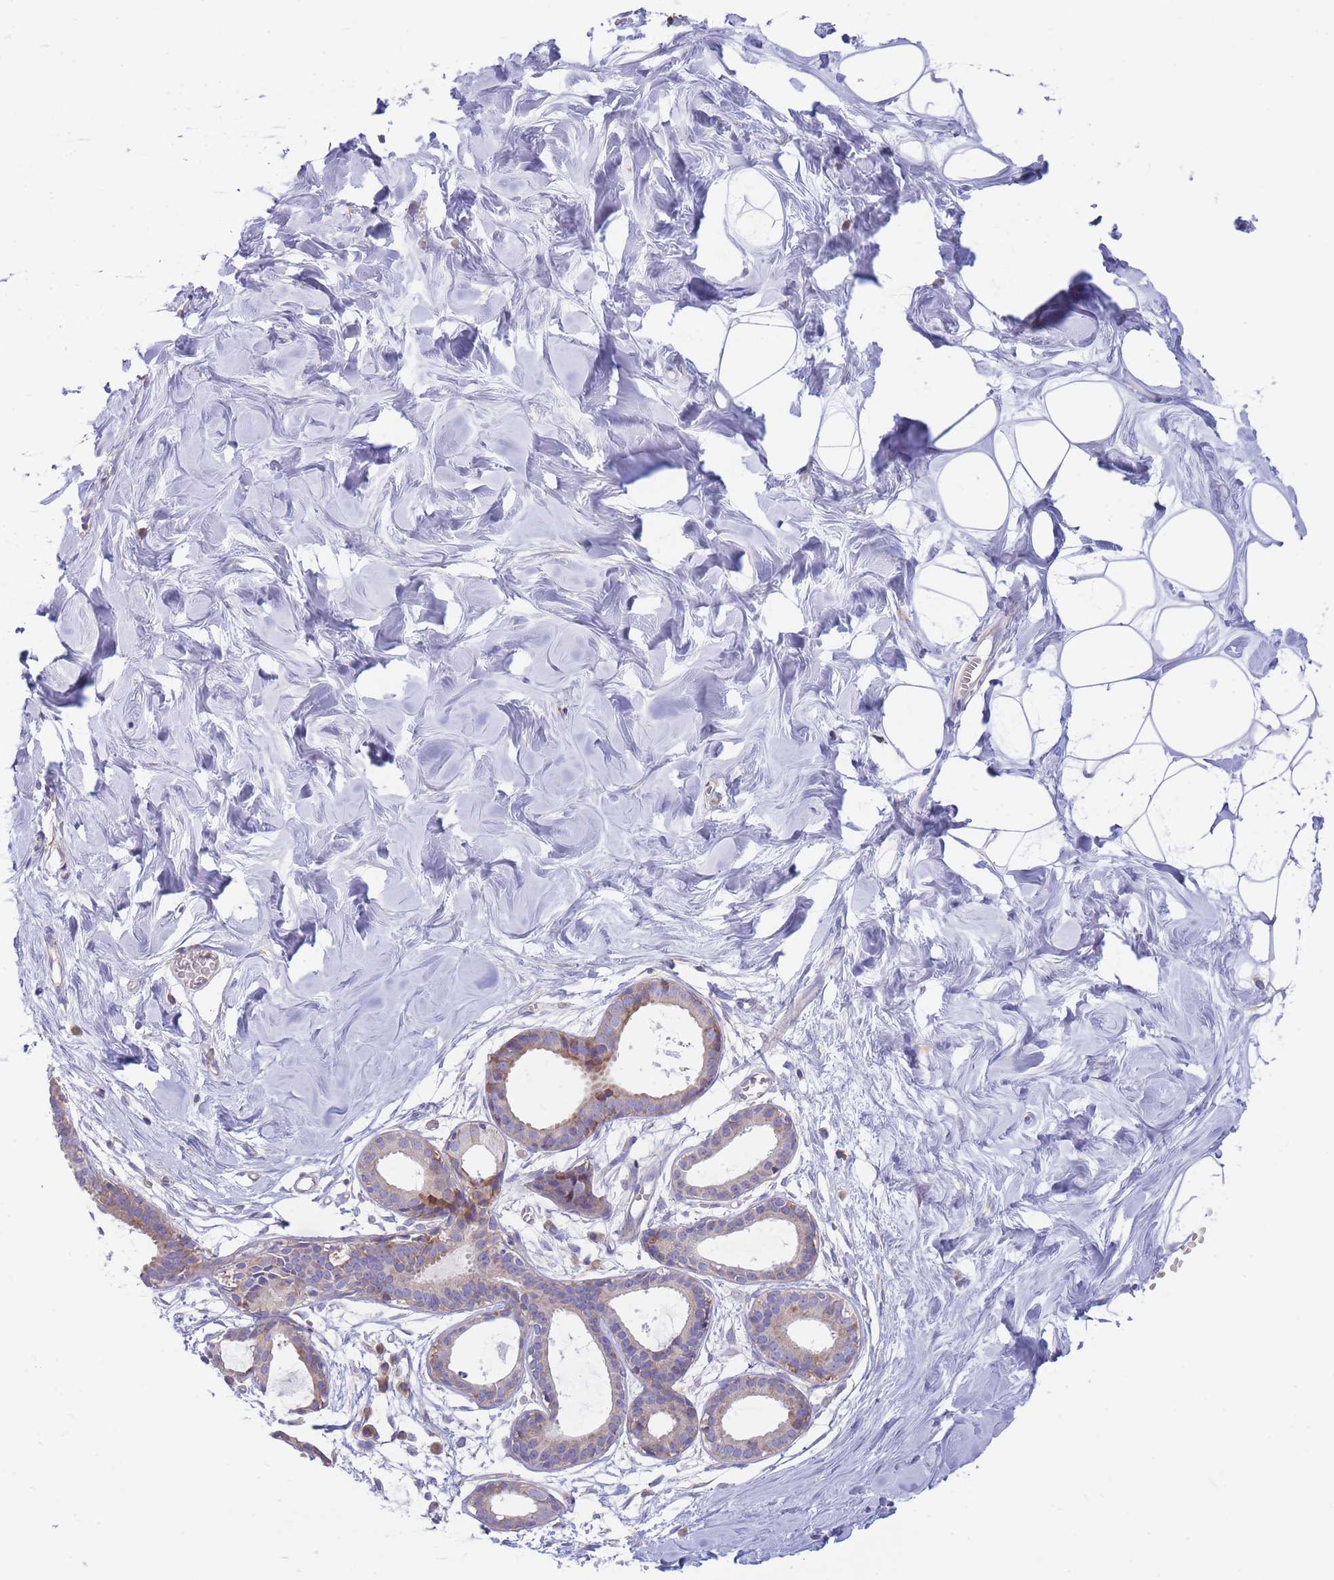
{"staining": {"intensity": "negative", "quantity": "none", "location": "none"}, "tissue": "breast", "cell_type": "Adipocytes", "image_type": "normal", "snomed": [{"axis": "morphology", "description": "Normal tissue, NOS"}, {"axis": "topography", "description": "Breast"}], "caption": "This photomicrograph is of benign breast stained with immunohistochemistry to label a protein in brown with the nuclei are counter-stained blue. There is no expression in adipocytes. Brightfield microscopy of immunohistochemistry (IHC) stained with DAB (brown) and hematoxylin (blue), captured at high magnification.", "gene": "SH2B2", "patient": {"sex": "female", "age": 27}}